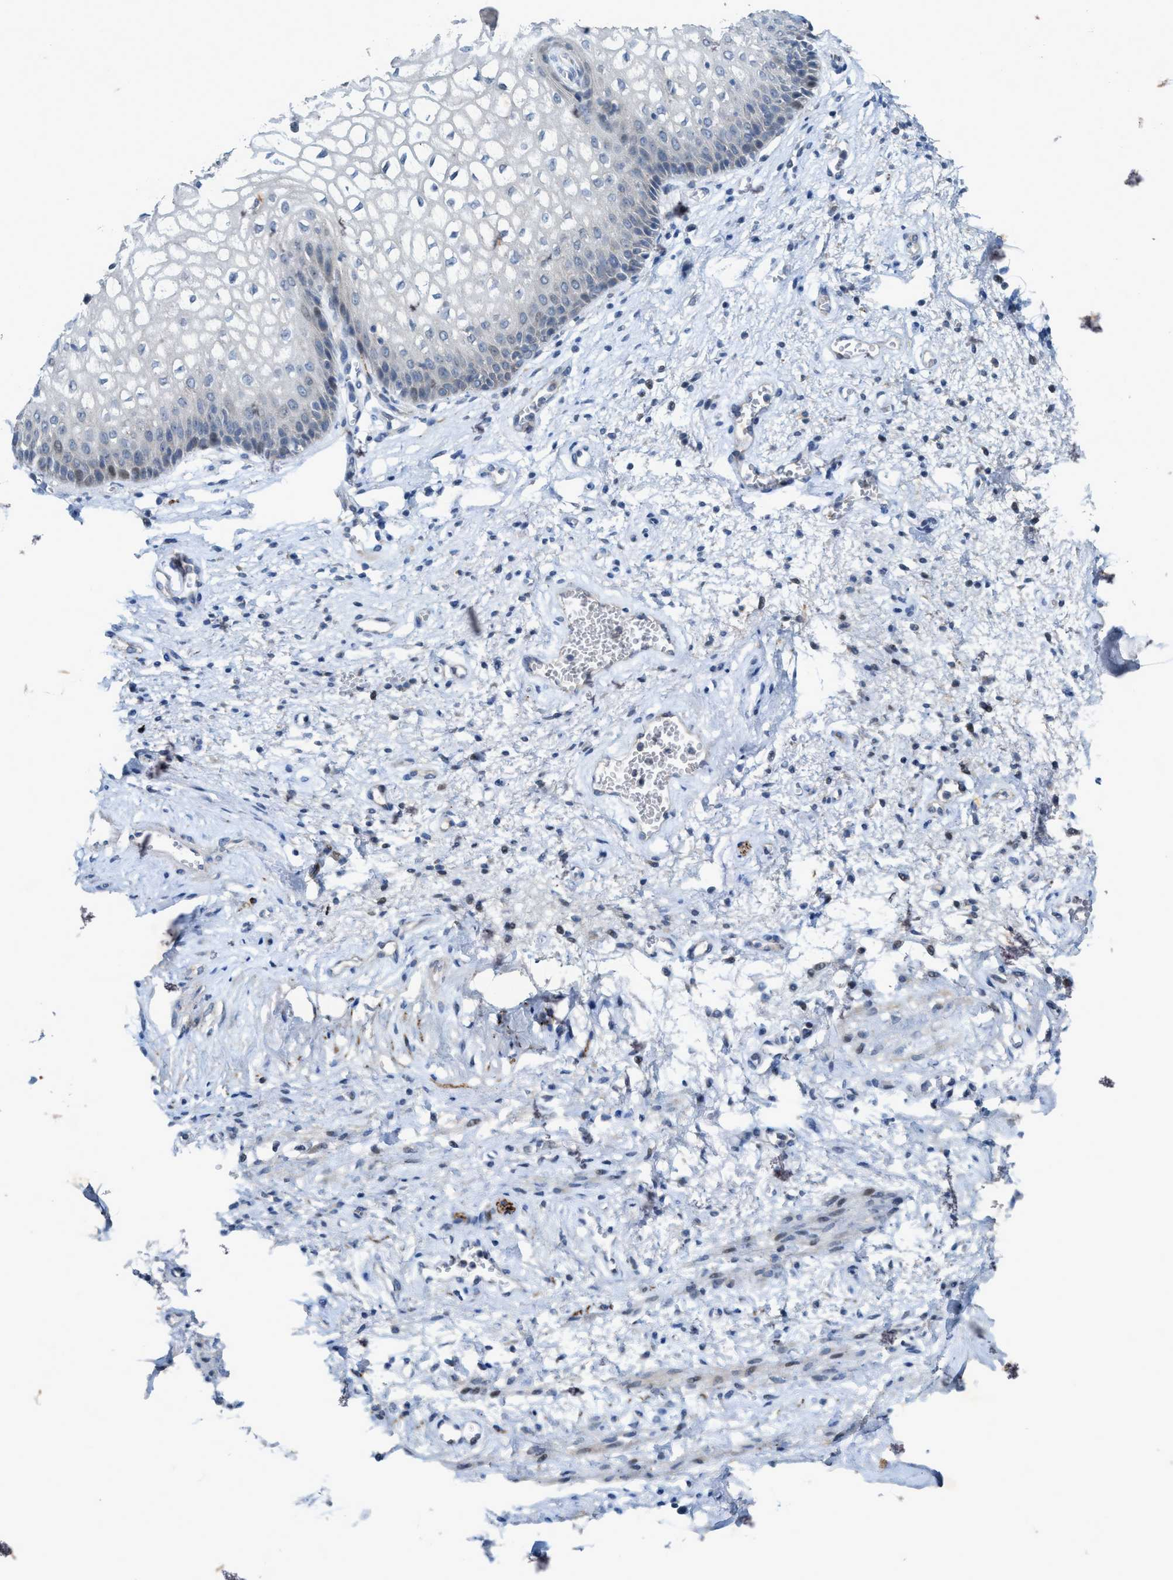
{"staining": {"intensity": "negative", "quantity": "none", "location": "none"}, "tissue": "vagina", "cell_type": "Squamous epithelial cells", "image_type": "normal", "snomed": [{"axis": "morphology", "description": "Normal tissue, NOS"}, {"axis": "topography", "description": "Vagina"}], "caption": "The IHC histopathology image has no significant staining in squamous epithelial cells of vagina. The staining is performed using DAB (3,3'-diaminobenzidine) brown chromogen with nuclei counter-stained in using hematoxylin.", "gene": "URGCP", "patient": {"sex": "female", "age": 34}}